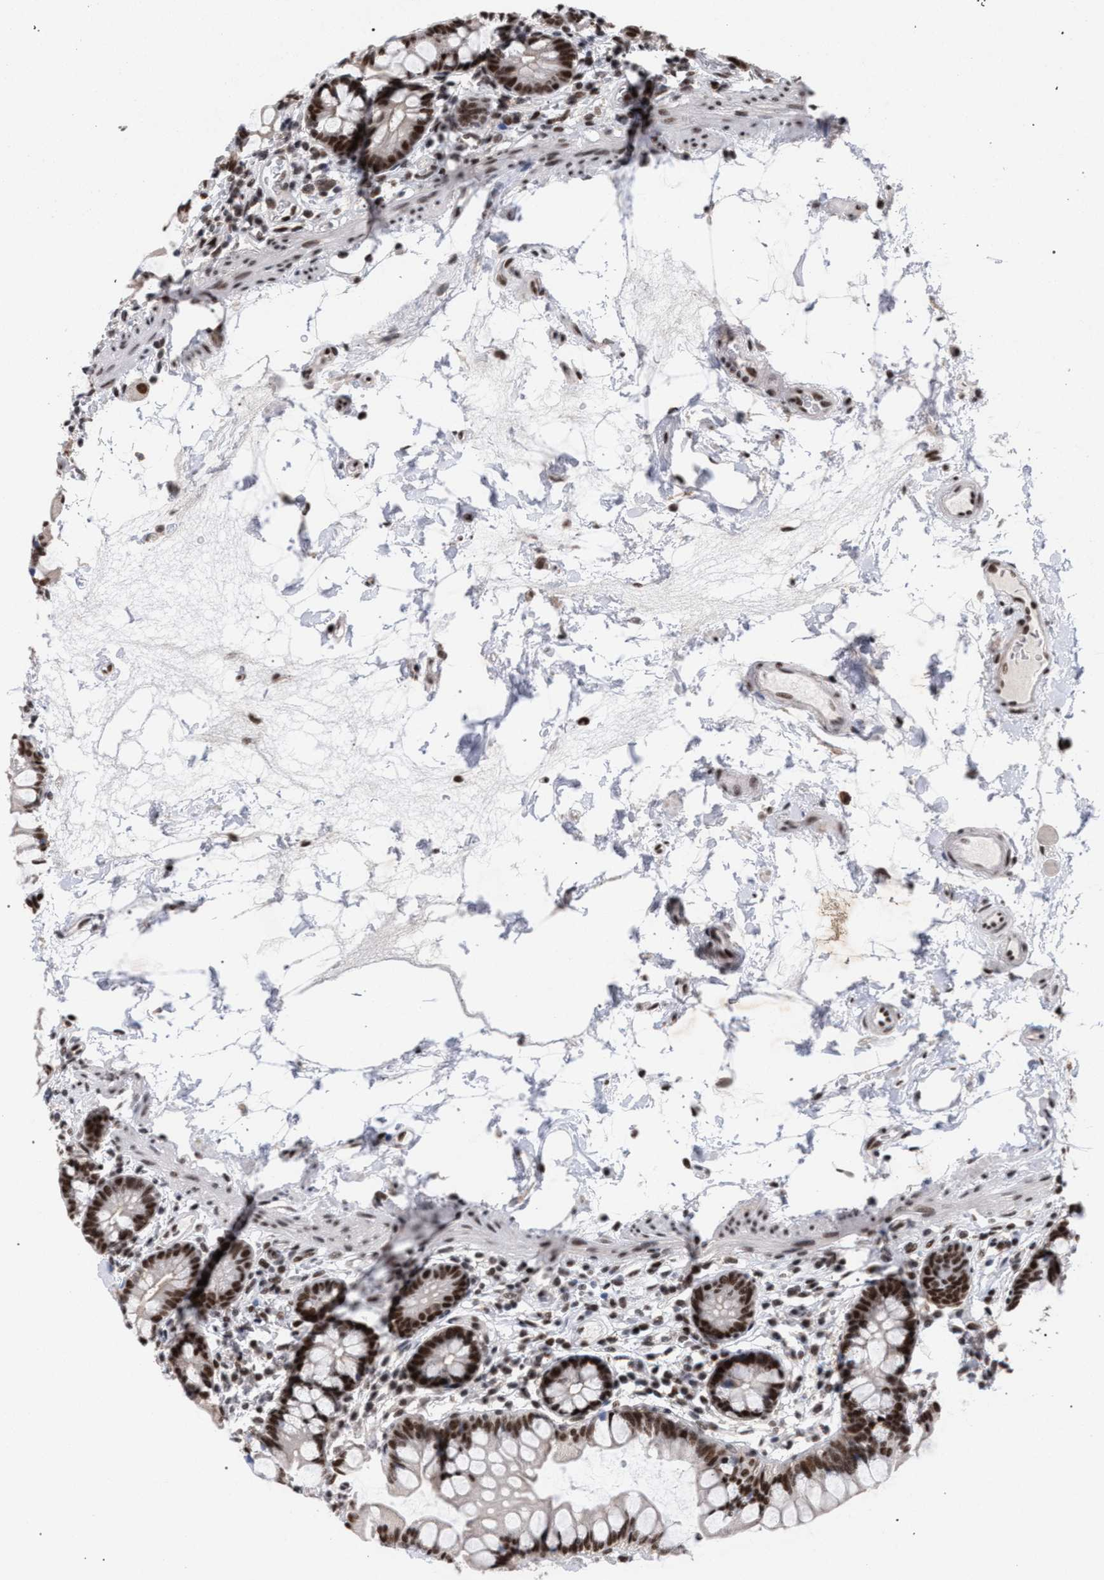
{"staining": {"intensity": "strong", "quantity": ">75%", "location": "nuclear"}, "tissue": "small intestine", "cell_type": "Glandular cells", "image_type": "normal", "snomed": [{"axis": "morphology", "description": "Normal tissue, NOS"}, {"axis": "topography", "description": "Small intestine"}], "caption": "DAB immunohistochemical staining of benign human small intestine displays strong nuclear protein positivity in approximately >75% of glandular cells.", "gene": "SCAF4", "patient": {"sex": "female", "age": 84}}